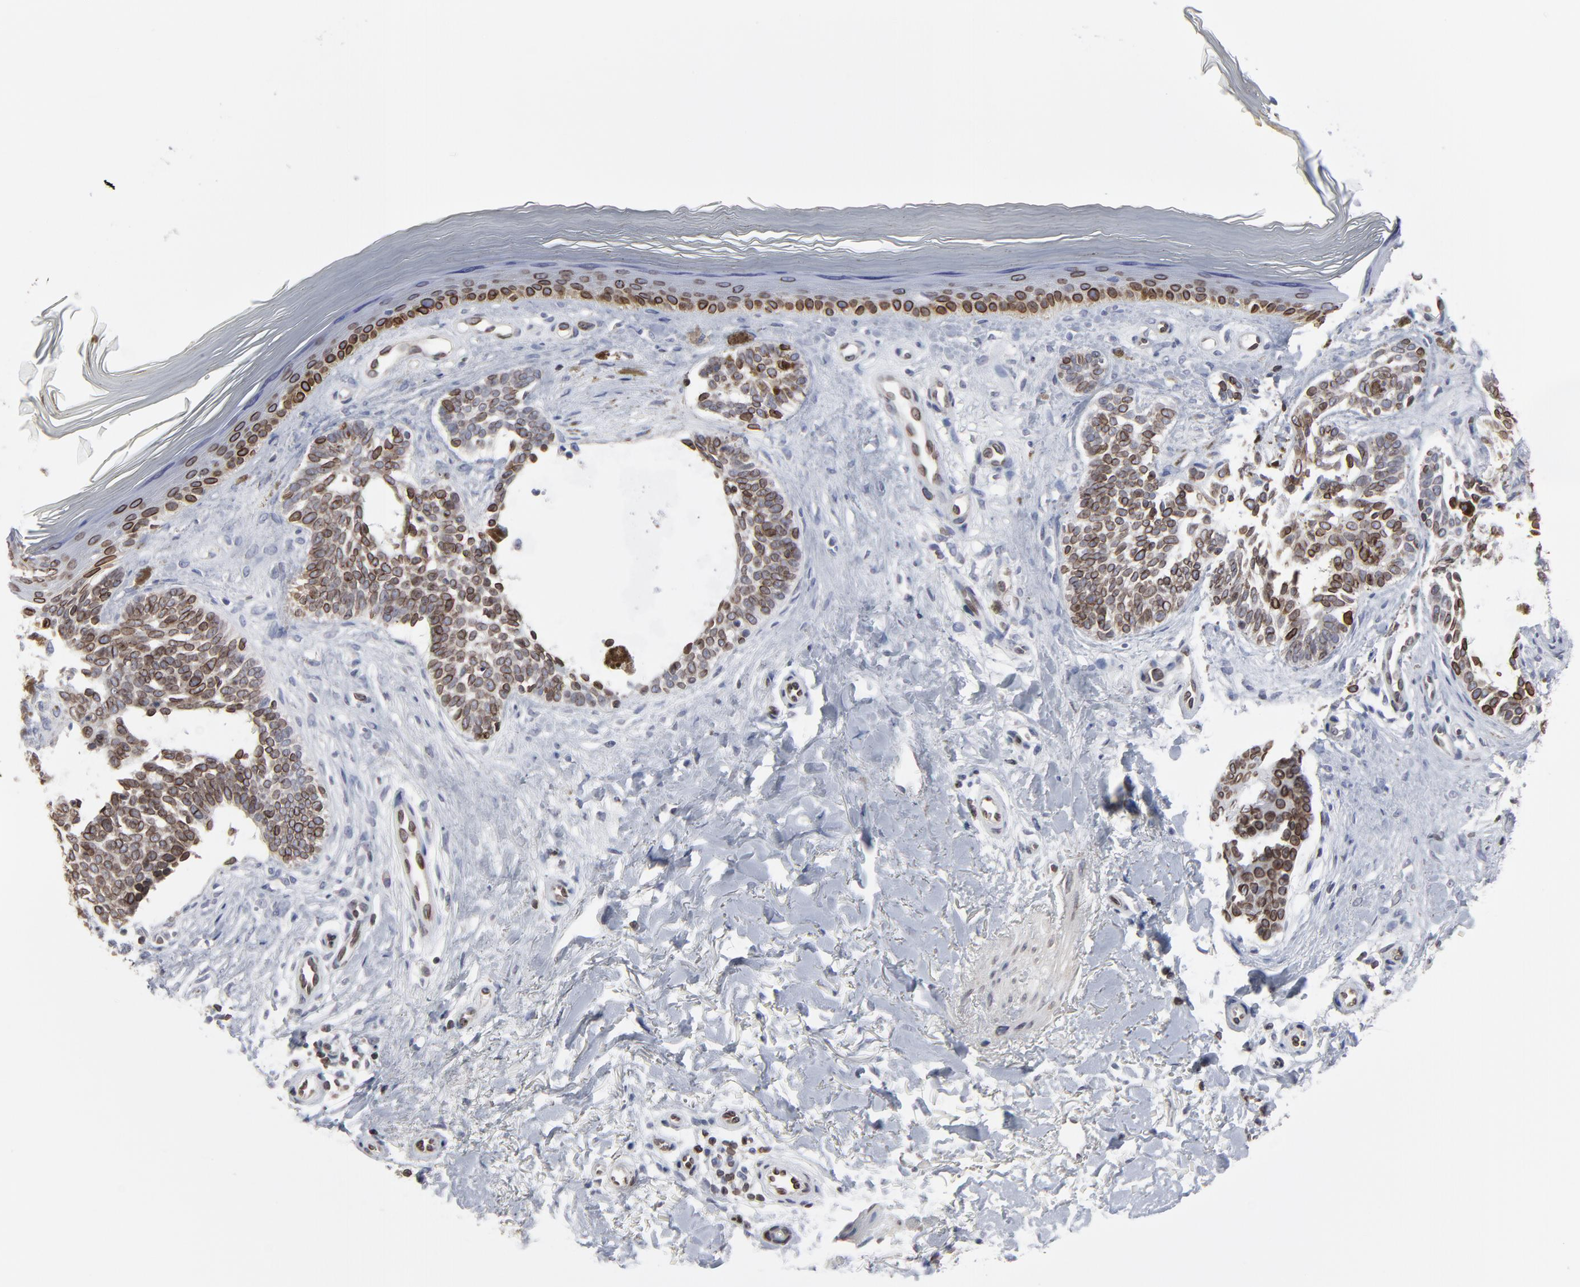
{"staining": {"intensity": "moderate", "quantity": ">75%", "location": "cytoplasmic/membranous,nuclear"}, "tissue": "skin cancer", "cell_type": "Tumor cells", "image_type": "cancer", "snomed": [{"axis": "morphology", "description": "Normal tissue, NOS"}, {"axis": "morphology", "description": "Basal cell carcinoma"}, {"axis": "topography", "description": "Skin"}], "caption": "A brown stain shows moderate cytoplasmic/membranous and nuclear positivity of a protein in human skin basal cell carcinoma tumor cells.", "gene": "SYNE2", "patient": {"sex": "female", "age": 58}}